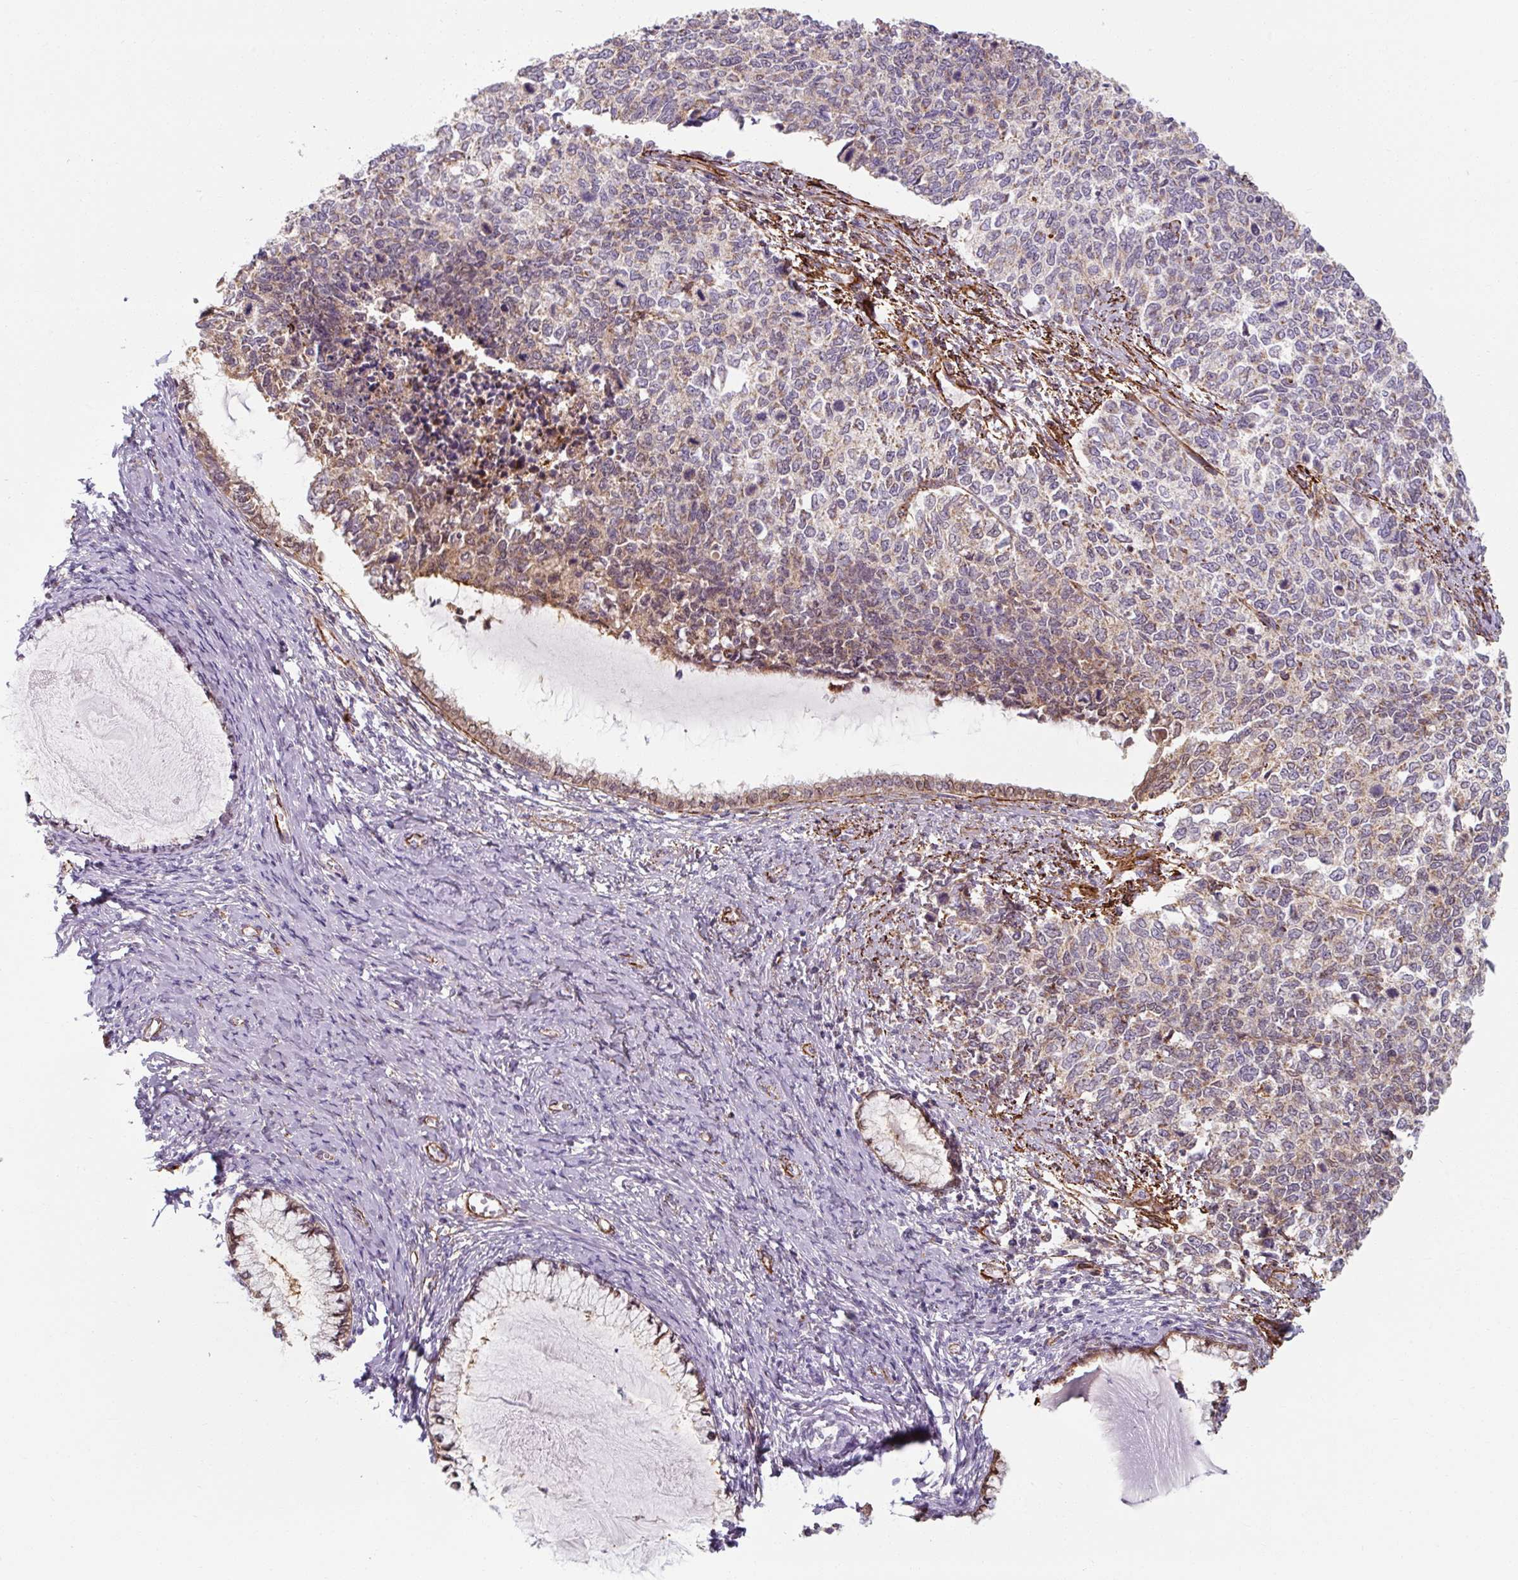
{"staining": {"intensity": "negative", "quantity": "none", "location": "none"}, "tissue": "cervical cancer", "cell_type": "Tumor cells", "image_type": "cancer", "snomed": [{"axis": "morphology", "description": "Squamous cell carcinoma, NOS"}, {"axis": "topography", "description": "Cervix"}], "caption": "Immunohistochemistry image of cervical cancer stained for a protein (brown), which demonstrates no staining in tumor cells.", "gene": "MRPS5", "patient": {"sex": "female", "age": 63}}